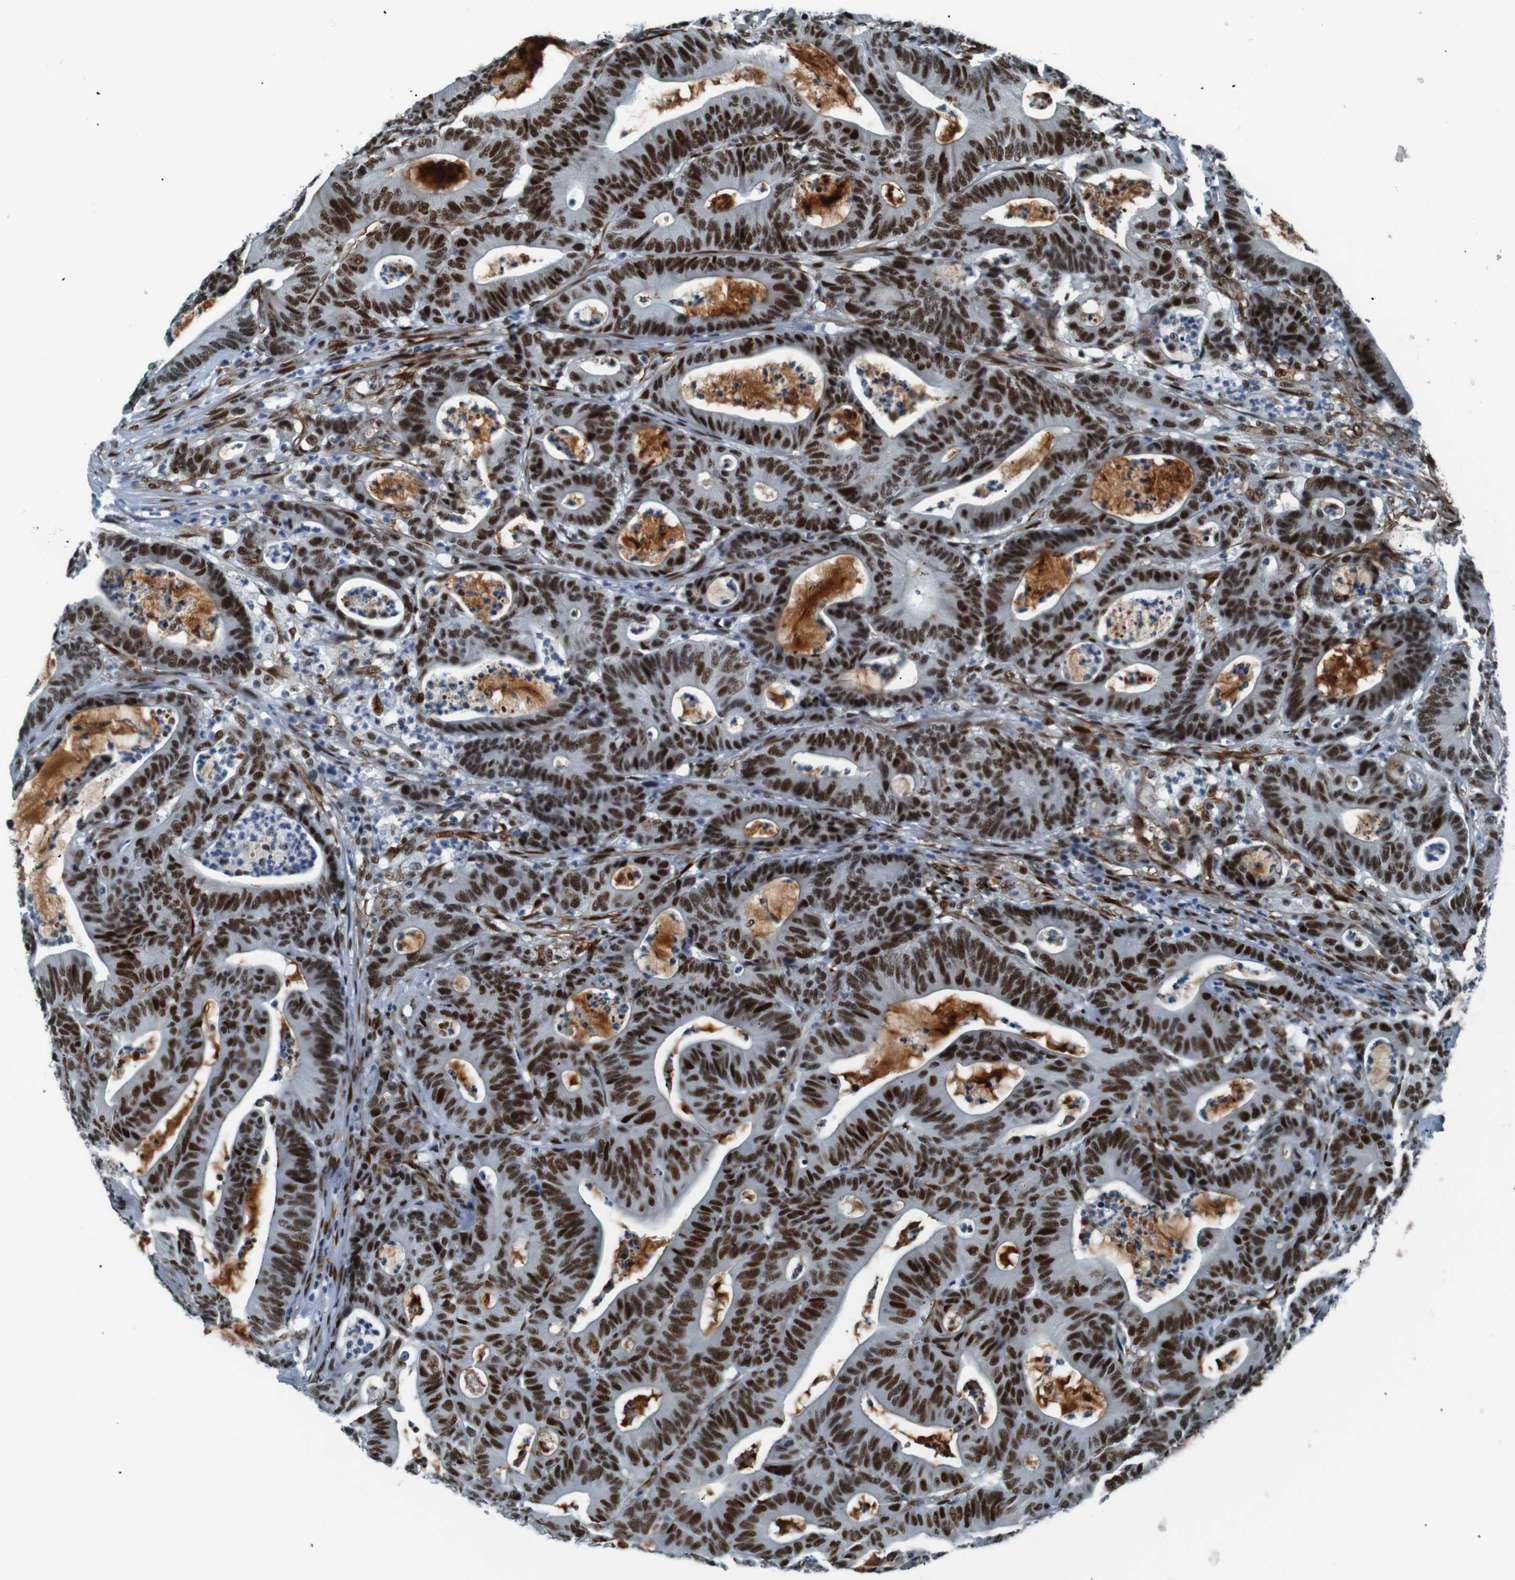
{"staining": {"intensity": "strong", "quantity": ">75%", "location": "nuclear"}, "tissue": "colorectal cancer", "cell_type": "Tumor cells", "image_type": "cancer", "snomed": [{"axis": "morphology", "description": "Adenocarcinoma, NOS"}, {"axis": "topography", "description": "Colon"}], "caption": "Strong nuclear expression is seen in about >75% of tumor cells in colorectal cancer.", "gene": "HEXIM1", "patient": {"sex": "female", "age": 84}}